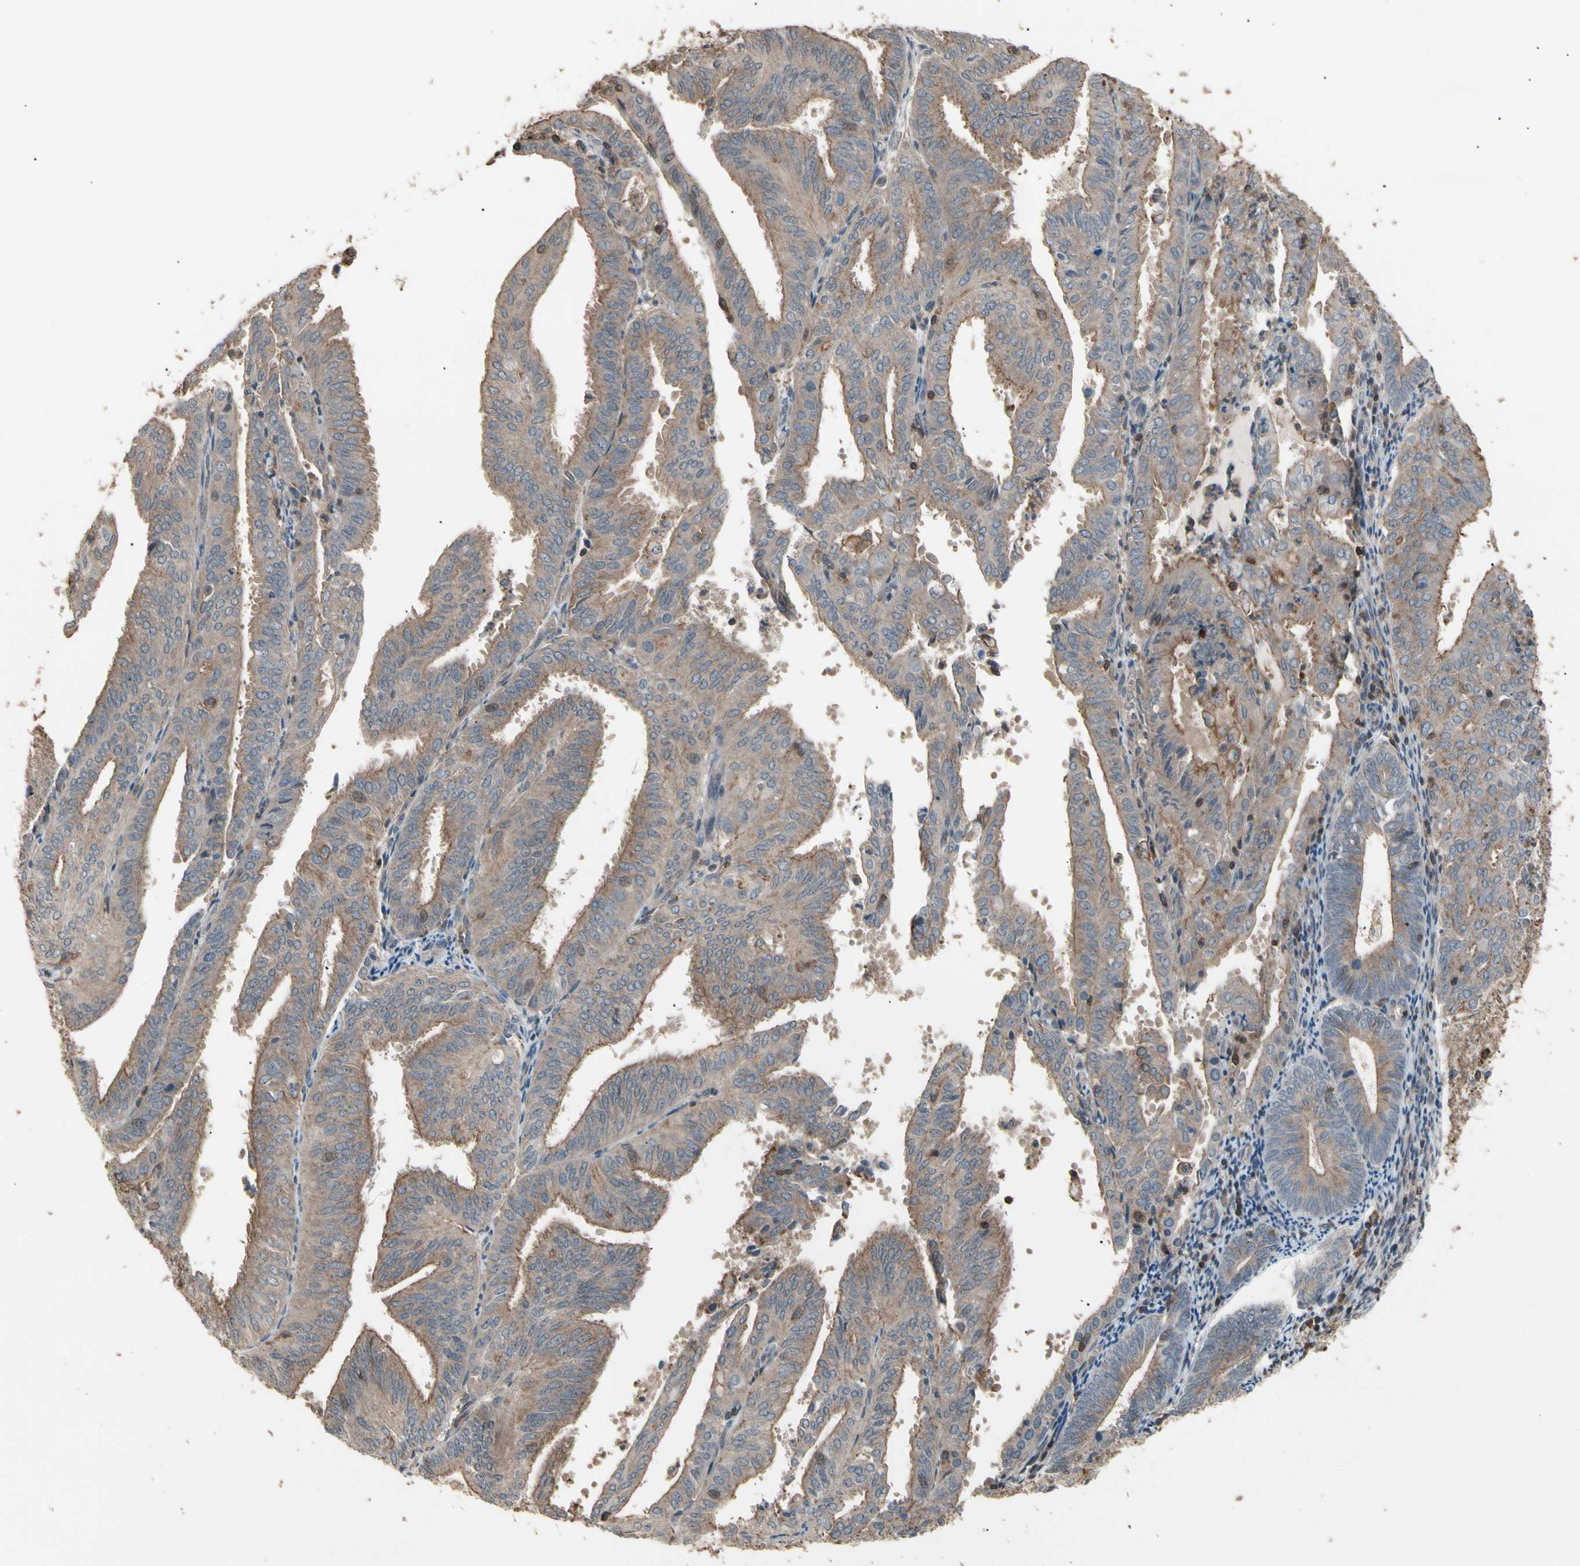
{"staining": {"intensity": "weak", "quantity": ">75%", "location": "cytoplasmic/membranous"}, "tissue": "endometrial cancer", "cell_type": "Tumor cells", "image_type": "cancer", "snomed": [{"axis": "morphology", "description": "Adenocarcinoma, NOS"}, {"axis": "topography", "description": "Uterus"}], "caption": "This is a micrograph of immunohistochemistry staining of endometrial cancer, which shows weak staining in the cytoplasmic/membranous of tumor cells.", "gene": "MAPK13", "patient": {"sex": "female", "age": 60}}